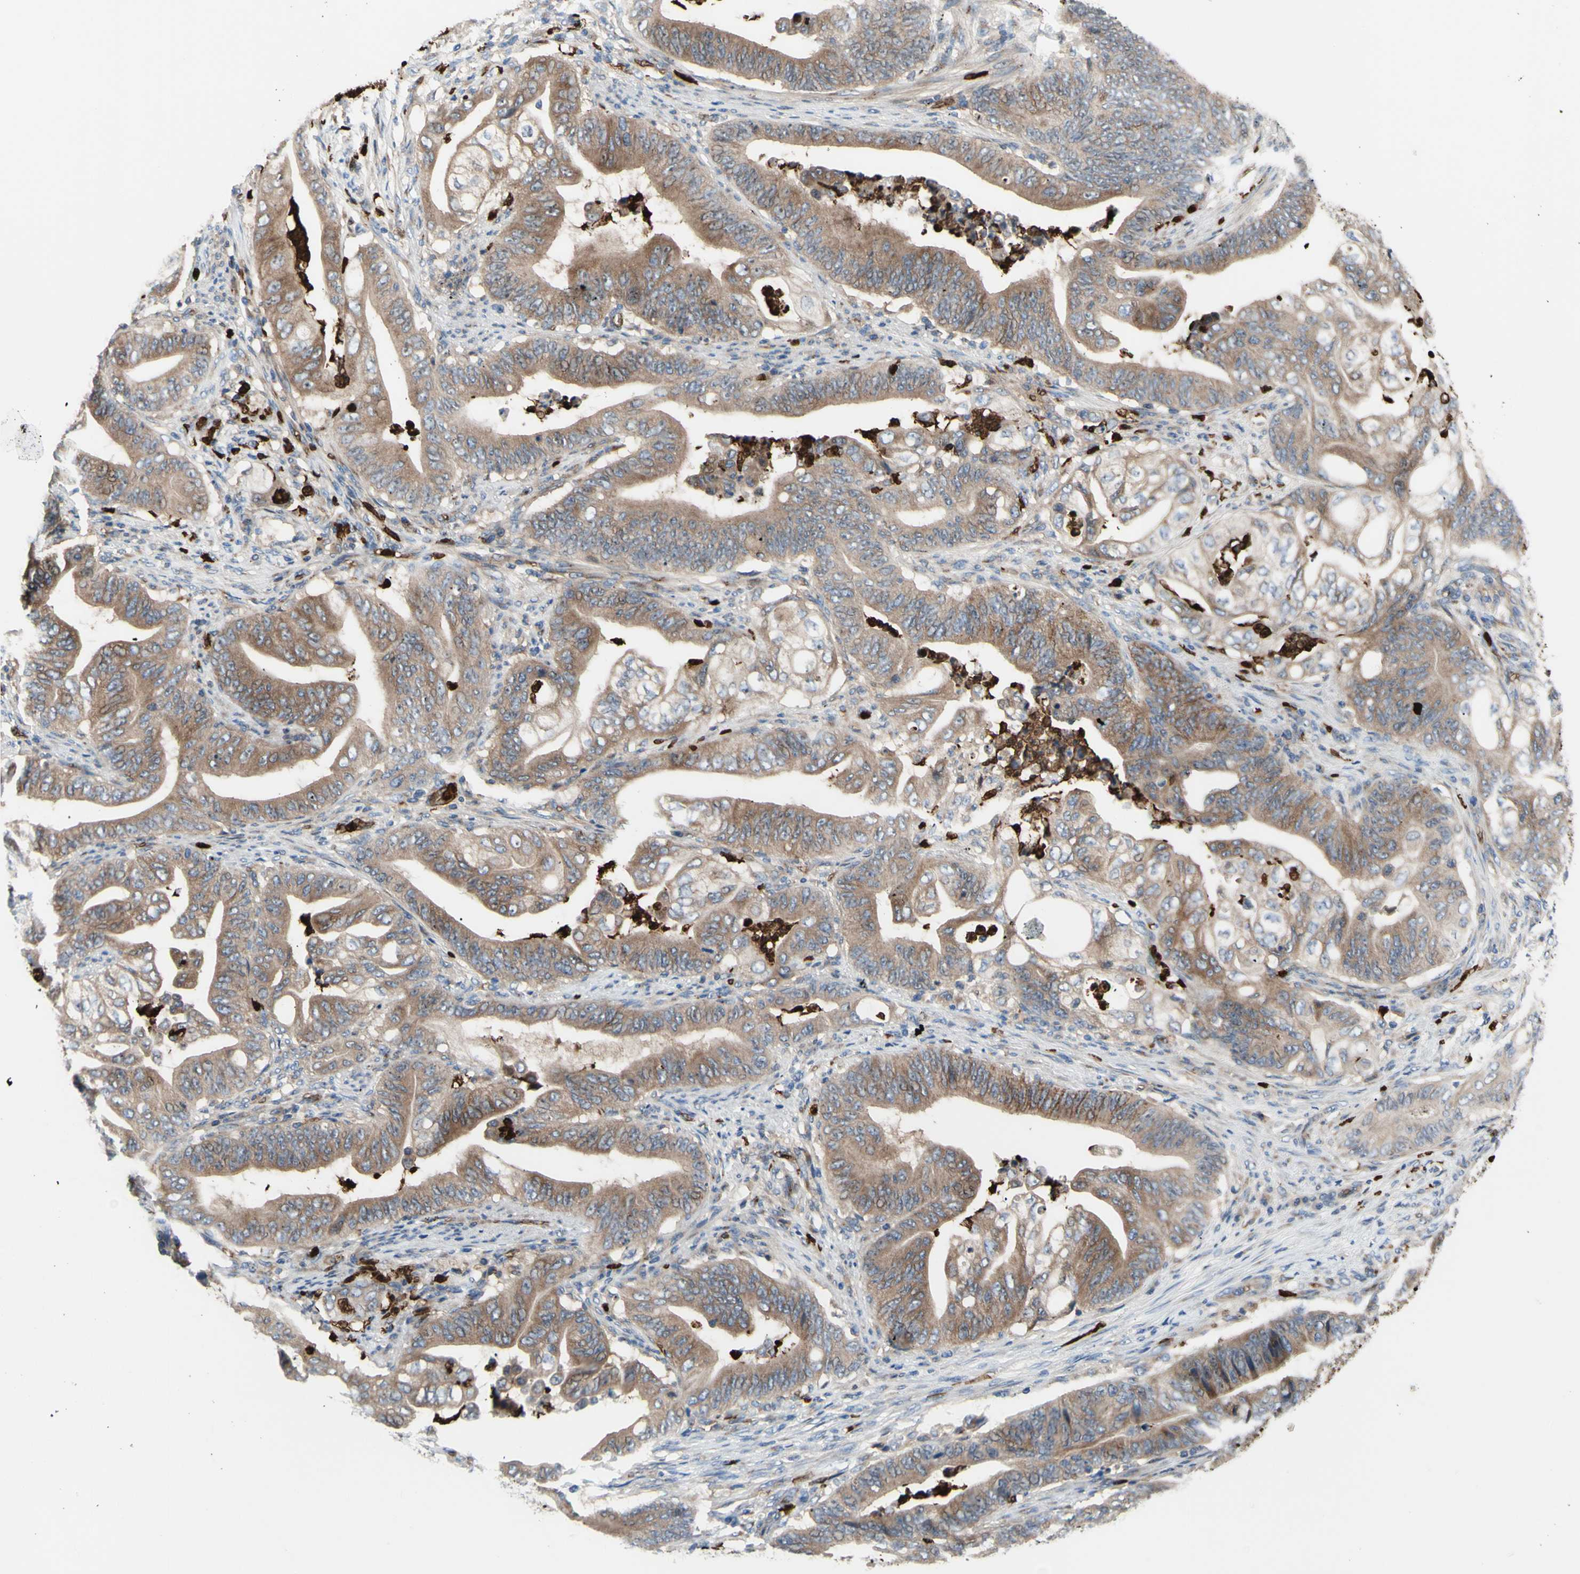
{"staining": {"intensity": "moderate", "quantity": ">75%", "location": "cytoplasmic/membranous"}, "tissue": "stomach cancer", "cell_type": "Tumor cells", "image_type": "cancer", "snomed": [{"axis": "morphology", "description": "Adenocarcinoma, NOS"}, {"axis": "topography", "description": "Stomach"}], "caption": "The micrograph displays staining of stomach cancer, revealing moderate cytoplasmic/membranous protein staining (brown color) within tumor cells. The staining was performed using DAB, with brown indicating positive protein expression. Nuclei are stained blue with hematoxylin.", "gene": "USP9X", "patient": {"sex": "female", "age": 73}}